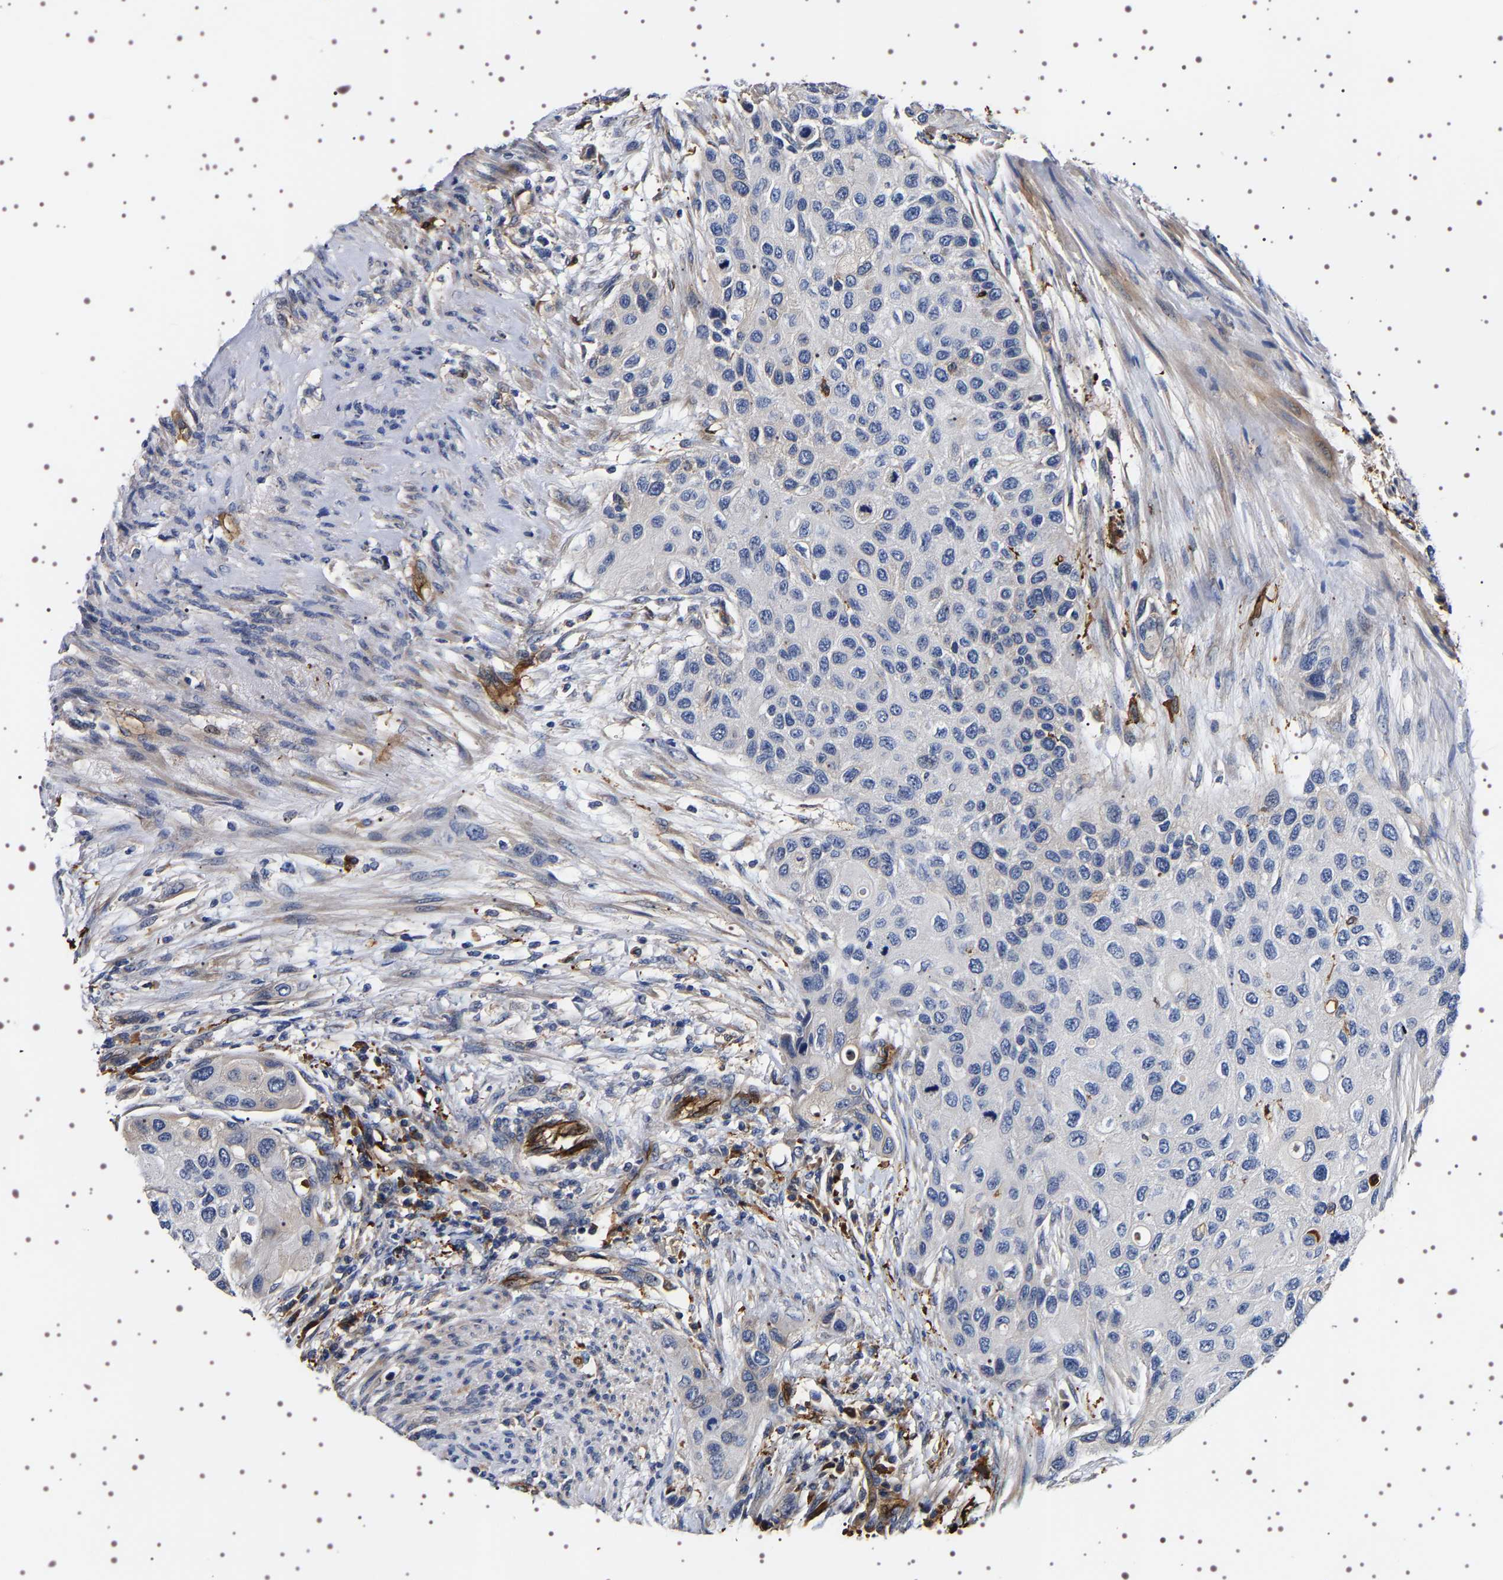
{"staining": {"intensity": "negative", "quantity": "none", "location": "none"}, "tissue": "urothelial cancer", "cell_type": "Tumor cells", "image_type": "cancer", "snomed": [{"axis": "morphology", "description": "Urothelial carcinoma, High grade"}, {"axis": "topography", "description": "Urinary bladder"}], "caption": "IHC photomicrograph of urothelial cancer stained for a protein (brown), which displays no positivity in tumor cells. (Stains: DAB (3,3'-diaminobenzidine) immunohistochemistry with hematoxylin counter stain, Microscopy: brightfield microscopy at high magnification).", "gene": "ALPL", "patient": {"sex": "female", "age": 56}}